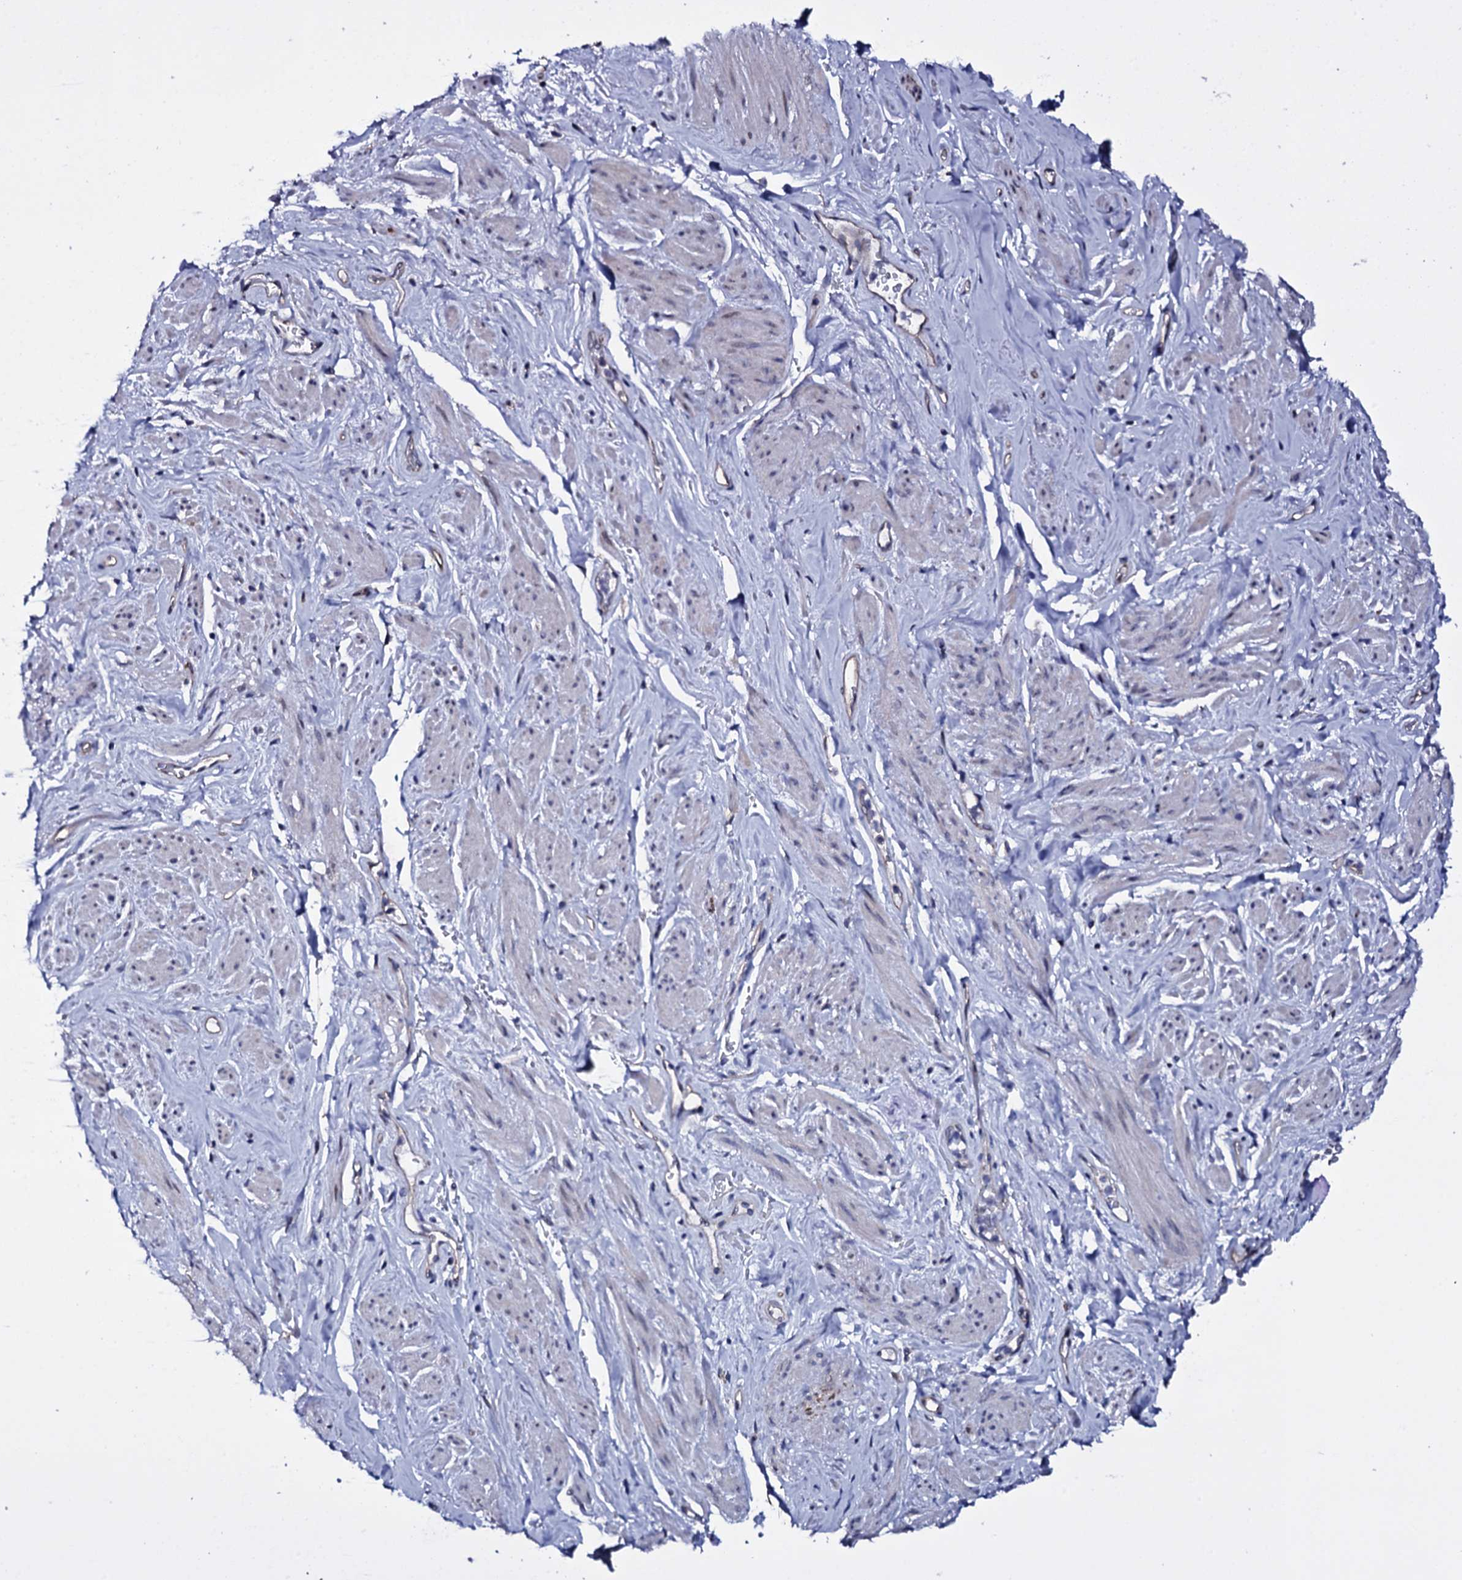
{"staining": {"intensity": "negative", "quantity": "none", "location": "none"}, "tissue": "smooth muscle", "cell_type": "Smooth muscle cells", "image_type": "normal", "snomed": [{"axis": "morphology", "description": "Normal tissue, NOS"}, {"axis": "topography", "description": "Smooth muscle"}, {"axis": "topography", "description": "Peripheral nerve tissue"}], "caption": "High power microscopy image of an immunohistochemistry photomicrograph of normal smooth muscle, revealing no significant expression in smooth muscle cells. (DAB (3,3'-diaminobenzidine) IHC with hematoxylin counter stain).", "gene": "GAREM1", "patient": {"sex": "male", "age": 69}}